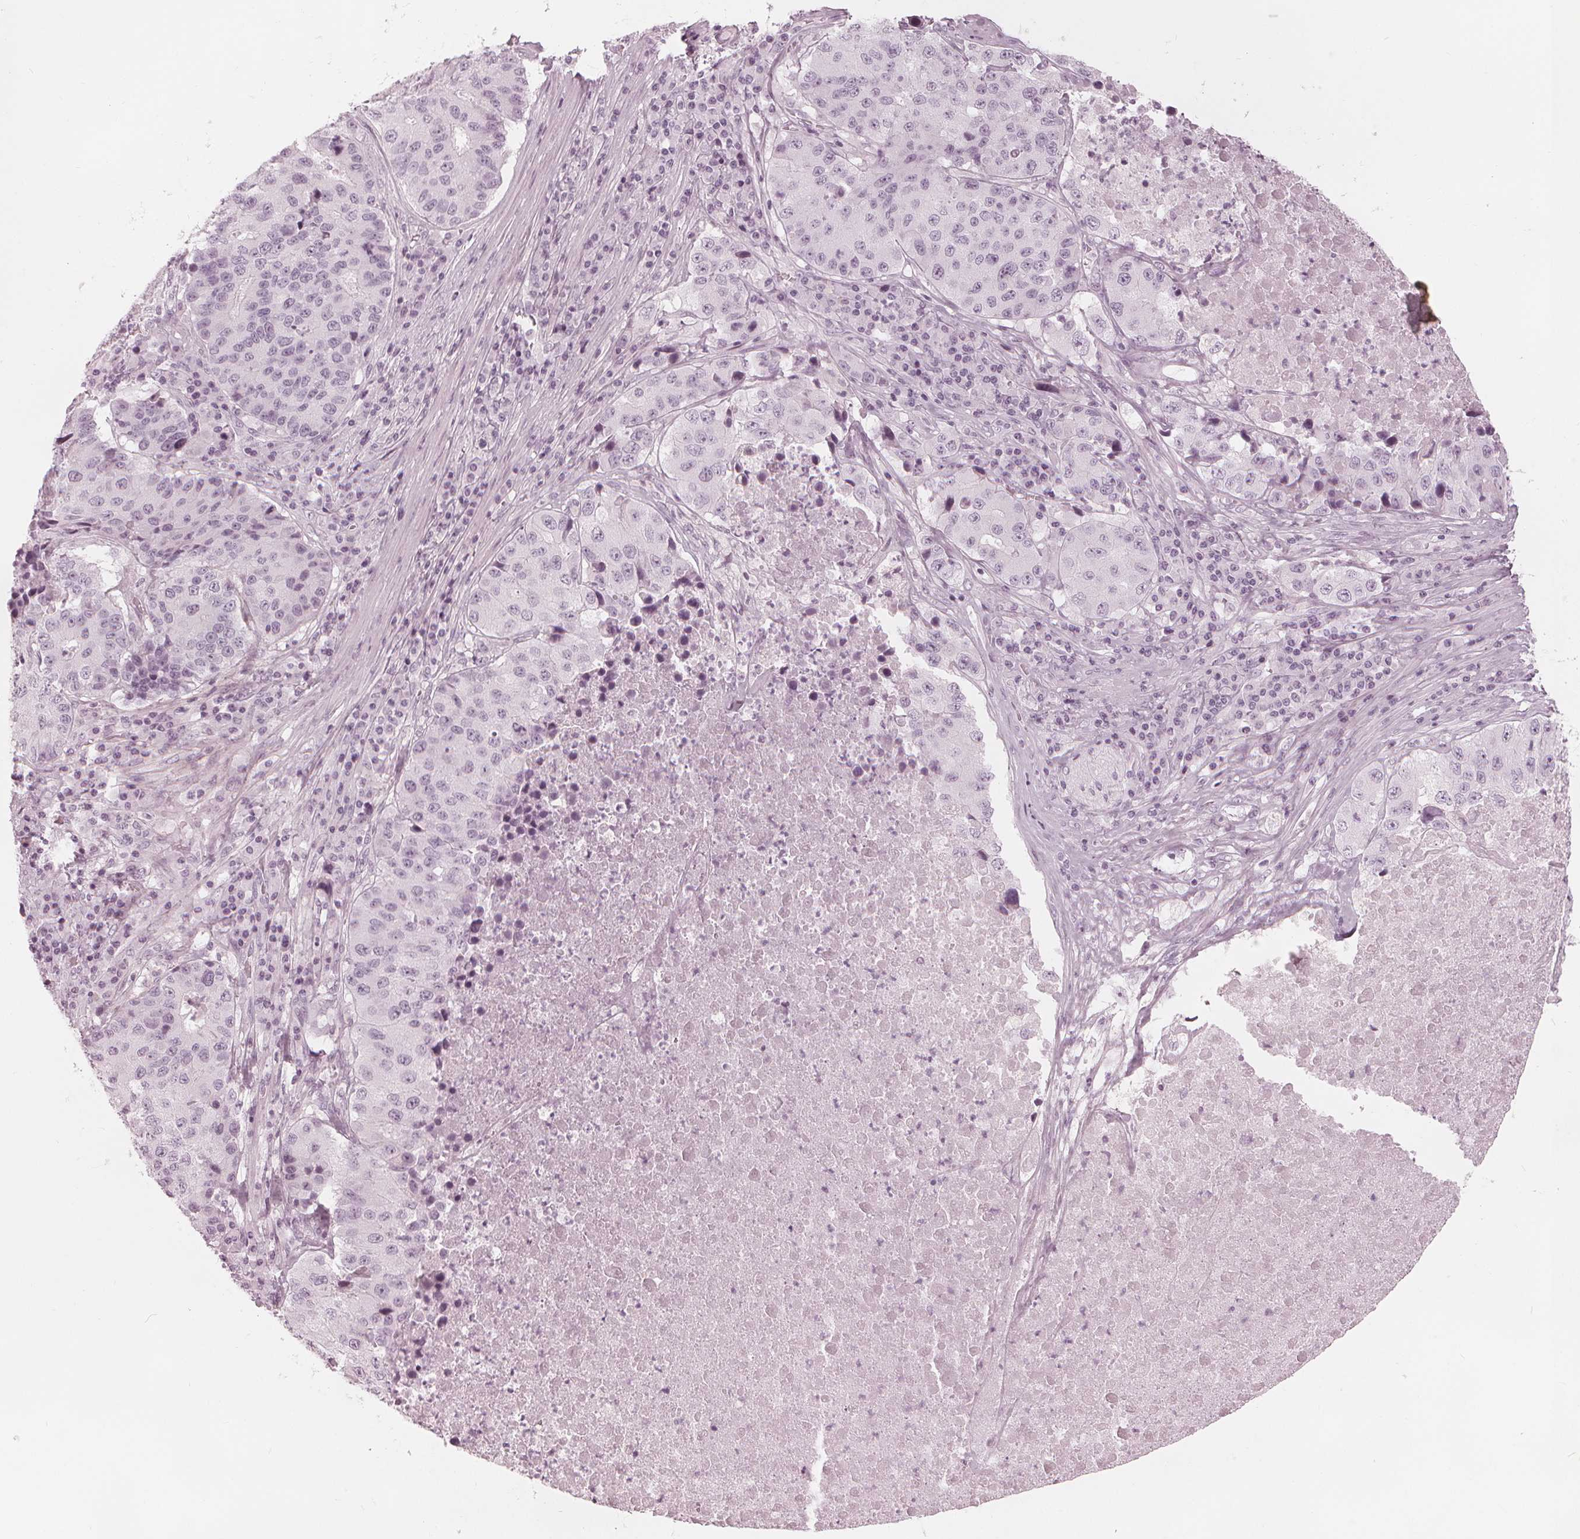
{"staining": {"intensity": "negative", "quantity": "none", "location": "none"}, "tissue": "stomach cancer", "cell_type": "Tumor cells", "image_type": "cancer", "snomed": [{"axis": "morphology", "description": "Adenocarcinoma, NOS"}, {"axis": "topography", "description": "Stomach"}], "caption": "A histopathology image of stomach cancer (adenocarcinoma) stained for a protein demonstrates no brown staining in tumor cells. (DAB IHC with hematoxylin counter stain).", "gene": "PAEP", "patient": {"sex": "male", "age": 71}}